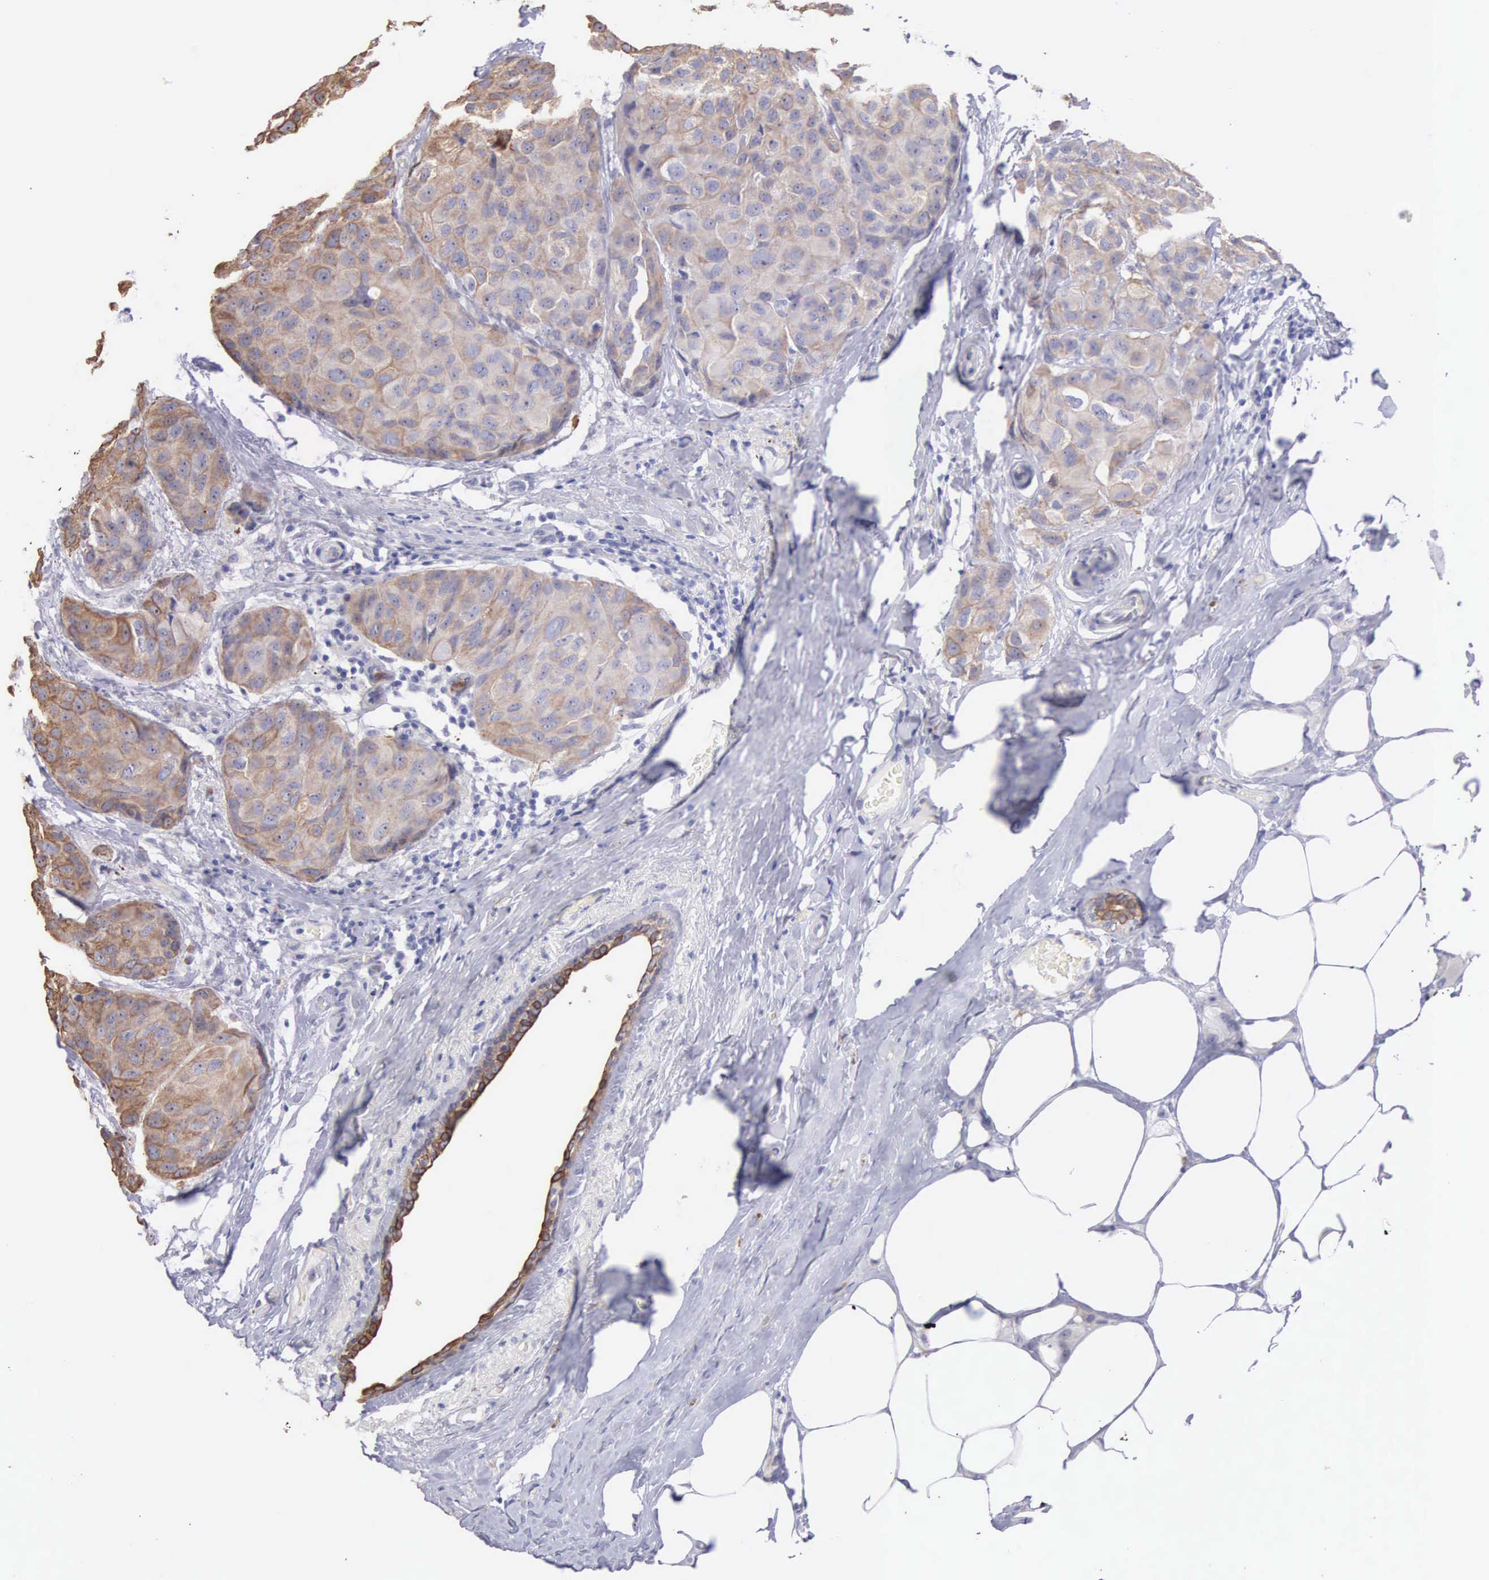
{"staining": {"intensity": "moderate", "quantity": ">75%", "location": "cytoplasmic/membranous"}, "tissue": "breast cancer", "cell_type": "Tumor cells", "image_type": "cancer", "snomed": [{"axis": "morphology", "description": "Duct carcinoma"}, {"axis": "topography", "description": "Breast"}], "caption": "A brown stain labels moderate cytoplasmic/membranous staining of a protein in breast cancer tumor cells.", "gene": "PIR", "patient": {"sex": "female", "age": 68}}